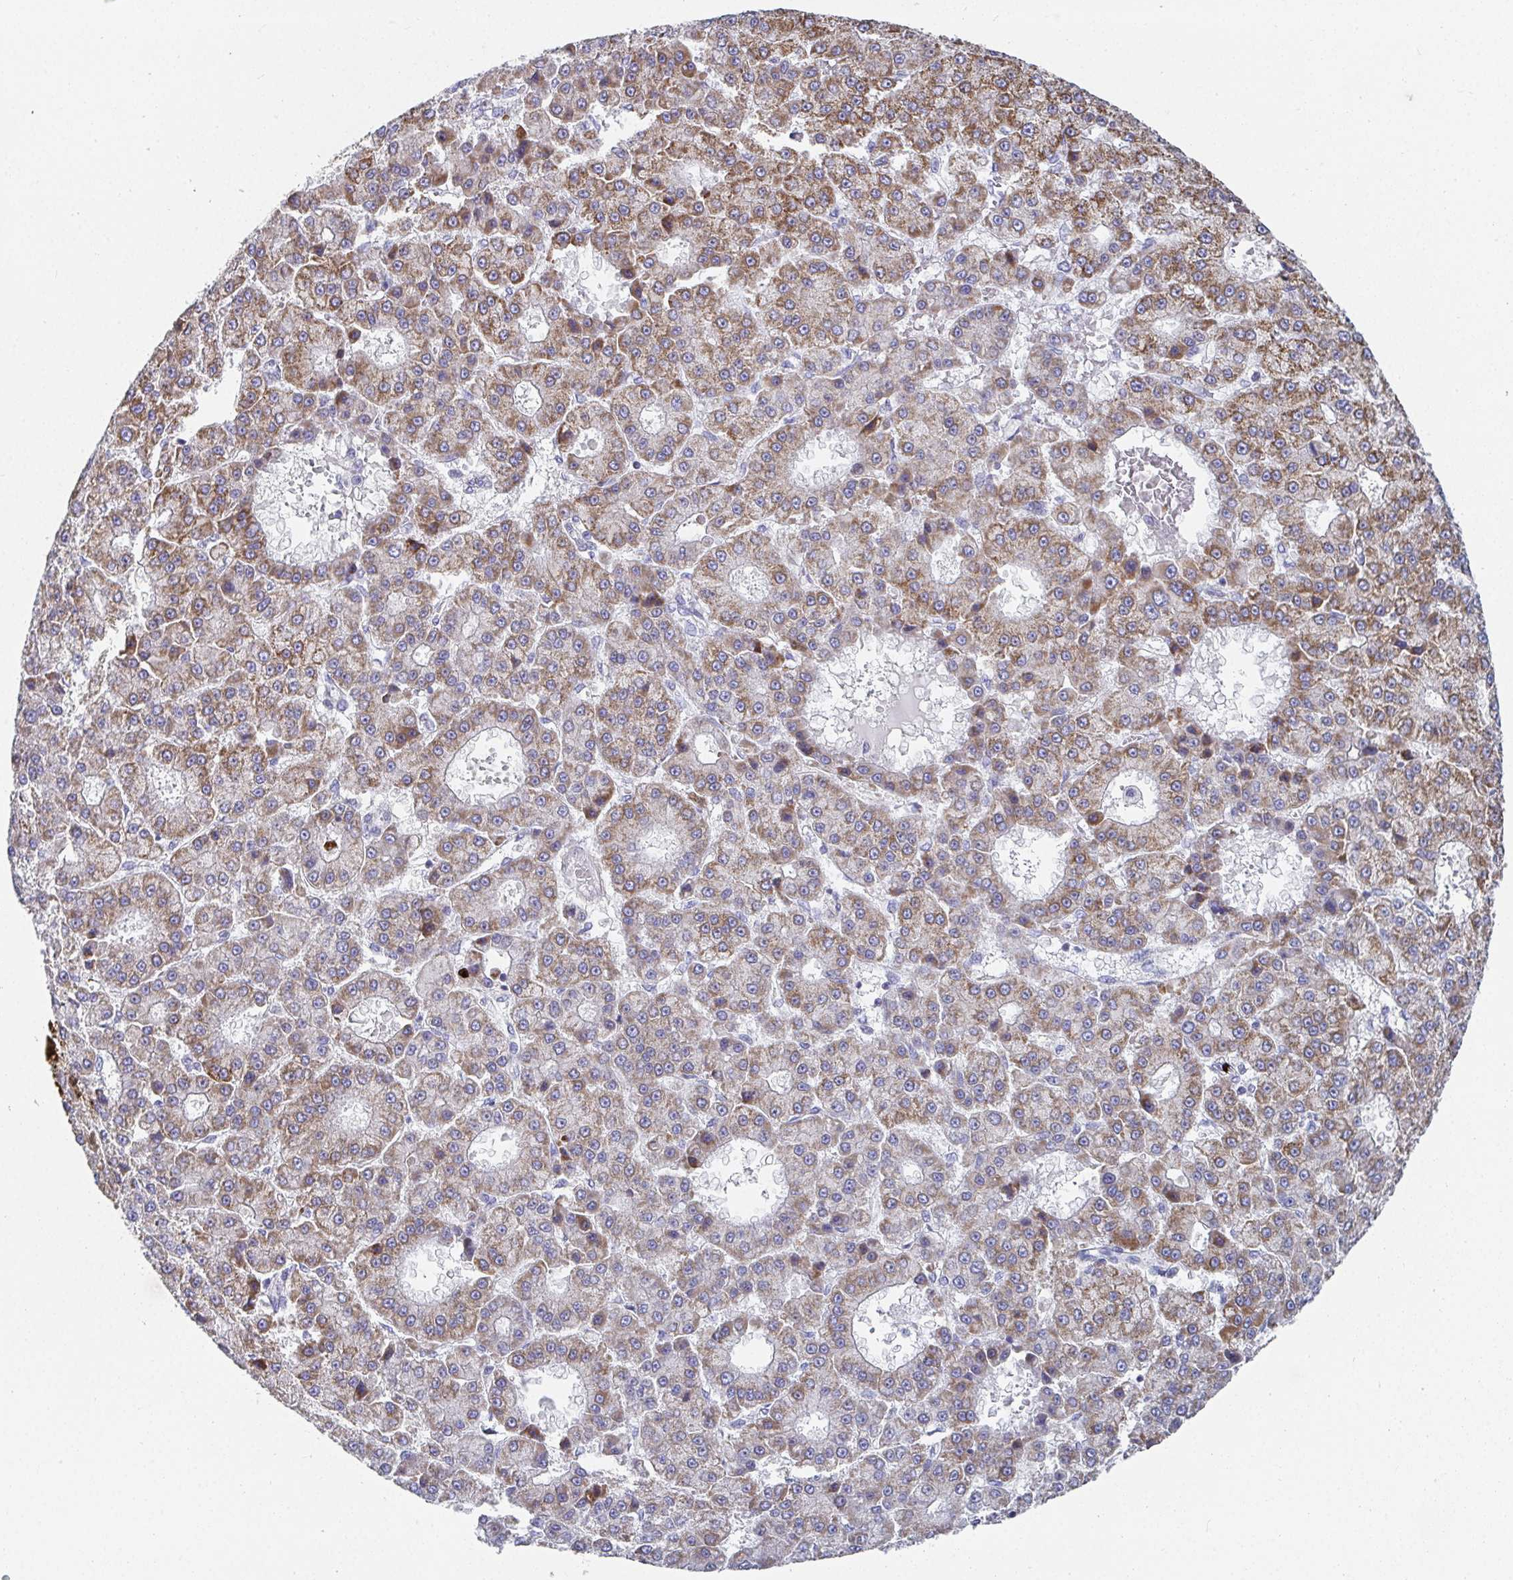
{"staining": {"intensity": "moderate", "quantity": ">75%", "location": "cytoplasmic/membranous"}, "tissue": "liver cancer", "cell_type": "Tumor cells", "image_type": "cancer", "snomed": [{"axis": "morphology", "description": "Carcinoma, Hepatocellular, NOS"}, {"axis": "topography", "description": "Liver"}], "caption": "Immunohistochemical staining of human liver hepatocellular carcinoma demonstrates medium levels of moderate cytoplasmic/membranous protein positivity in about >75% of tumor cells.", "gene": "ATP5F1C", "patient": {"sex": "male", "age": 70}}